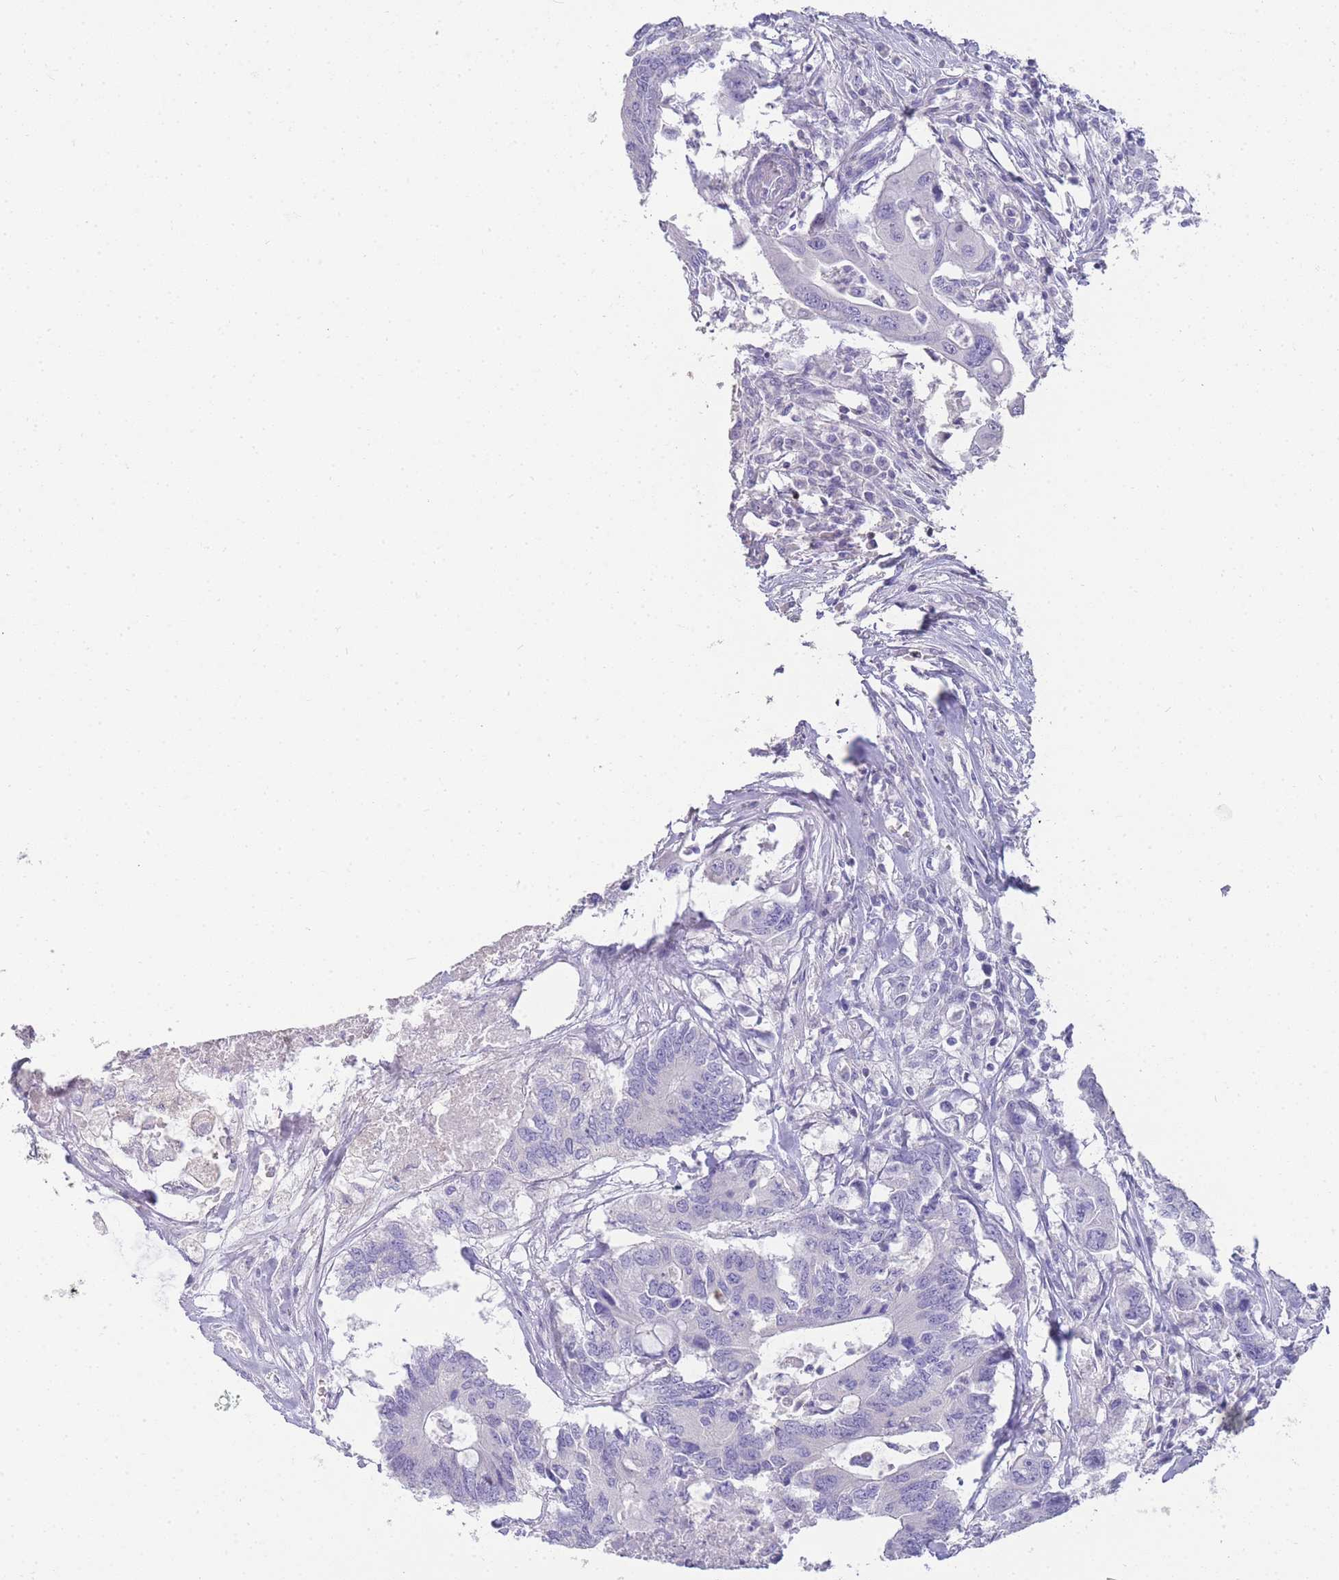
{"staining": {"intensity": "negative", "quantity": "none", "location": "none"}, "tissue": "colorectal cancer", "cell_type": "Tumor cells", "image_type": "cancer", "snomed": [{"axis": "morphology", "description": "Adenocarcinoma, NOS"}, {"axis": "topography", "description": "Colon"}], "caption": "Tumor cells show no significant protein positivity in adenocarcinoma (colorectal).", "gene": "DPP4", "patient": {"sex": "male", "age": 71}}